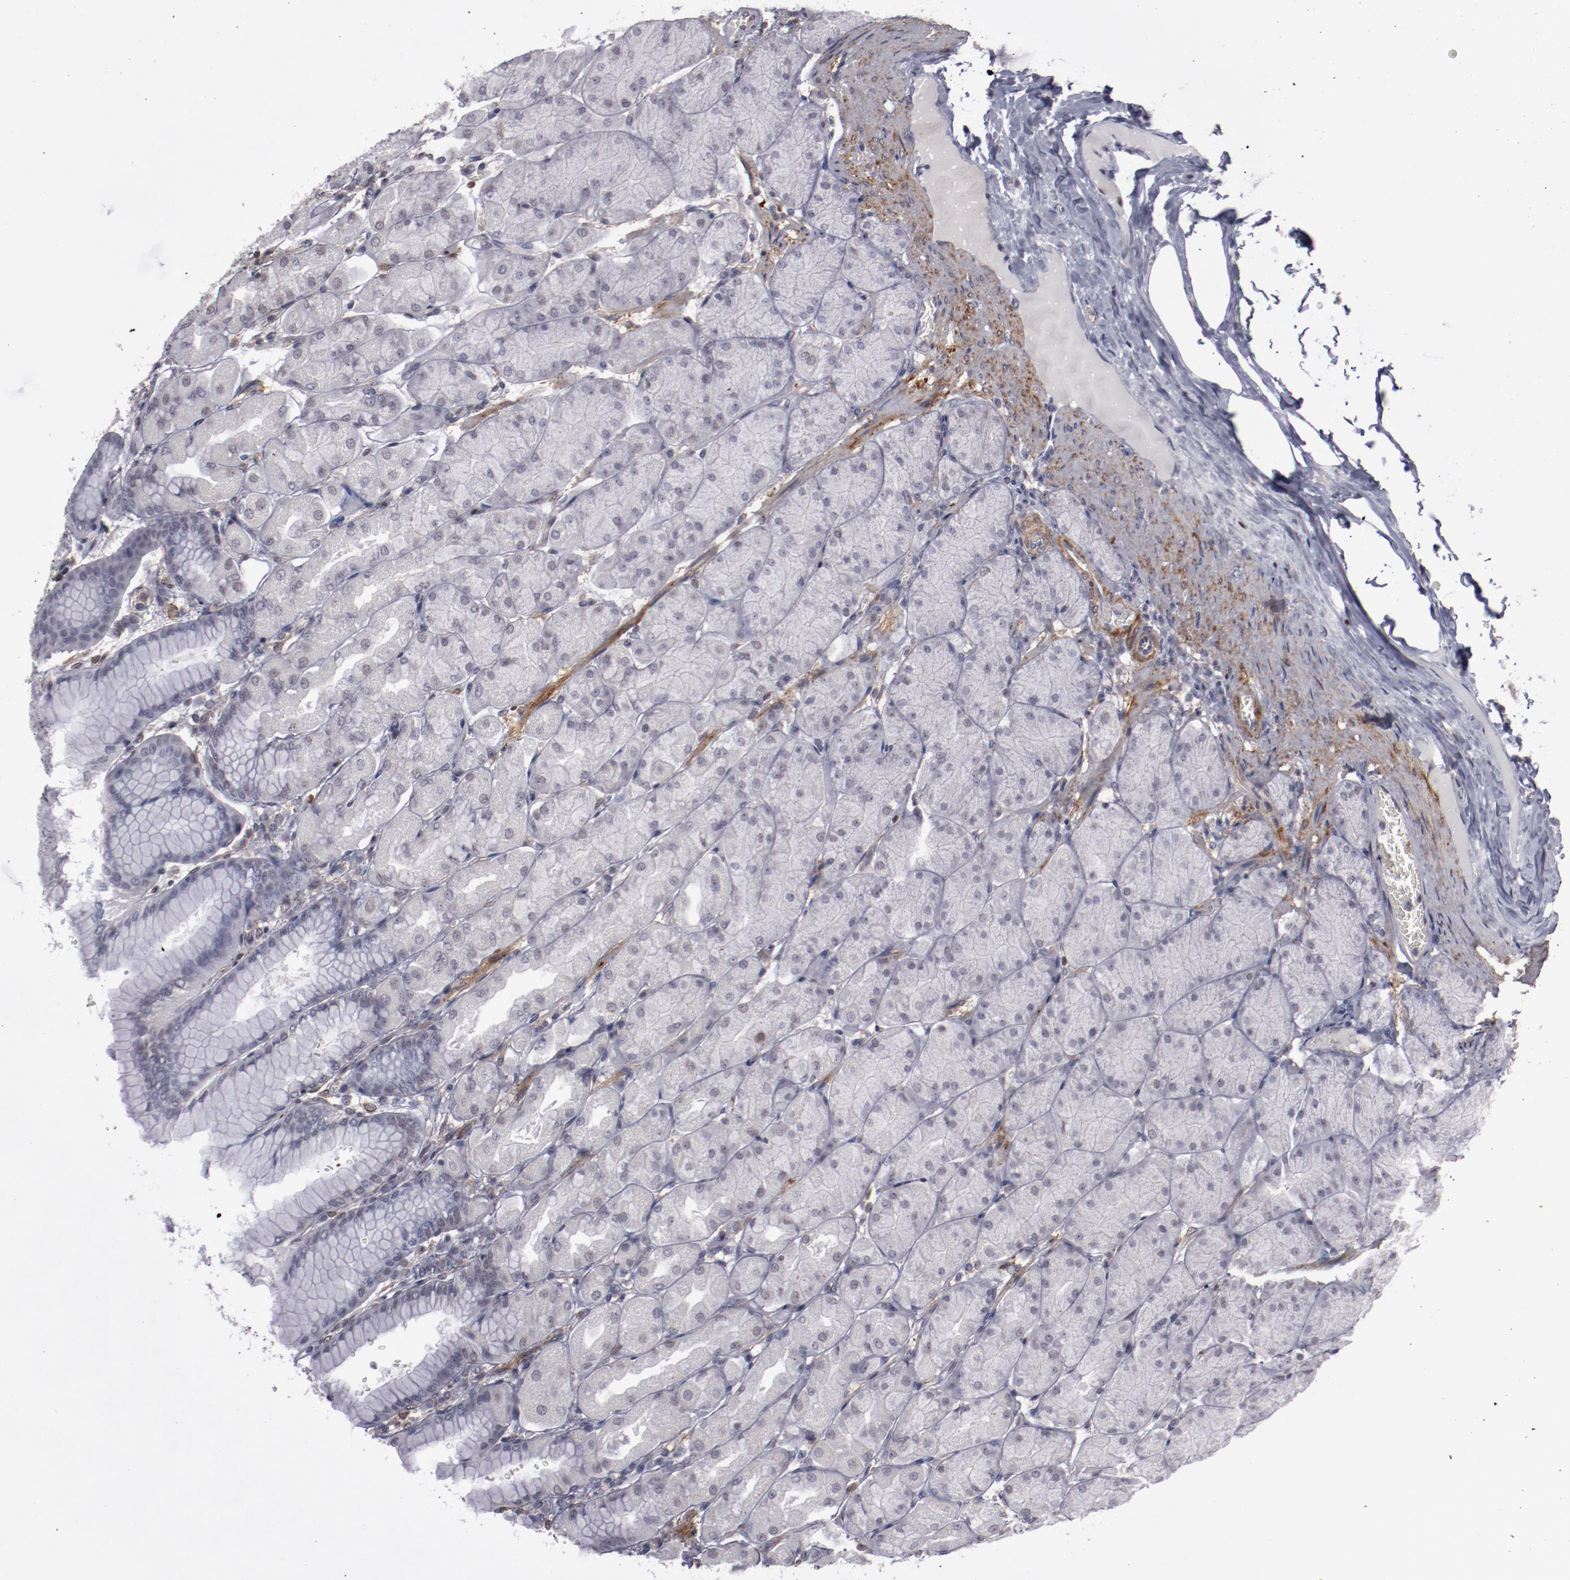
{"staining": {"intensity": "negative", "quantity": "none", "location": "none"}, "tissue": "stomach", "cell_type": "Glandular cells", "image_type": "normal", "snomed": [{"axis": "morphology", "description": "Normal tissue, NOS"}, {"axis": "topography", "description": "Stomach, upper"}], "caption": "High magnification brightfield microscopy of normal stomach stained with DAB (3,3'-diaminobenzidine) (brown) and counterstained with hematoxylin (blue): glandular cells show no significant expression.", "gene": "LEF1", "patient": {"sex": "female", "age": 56}}